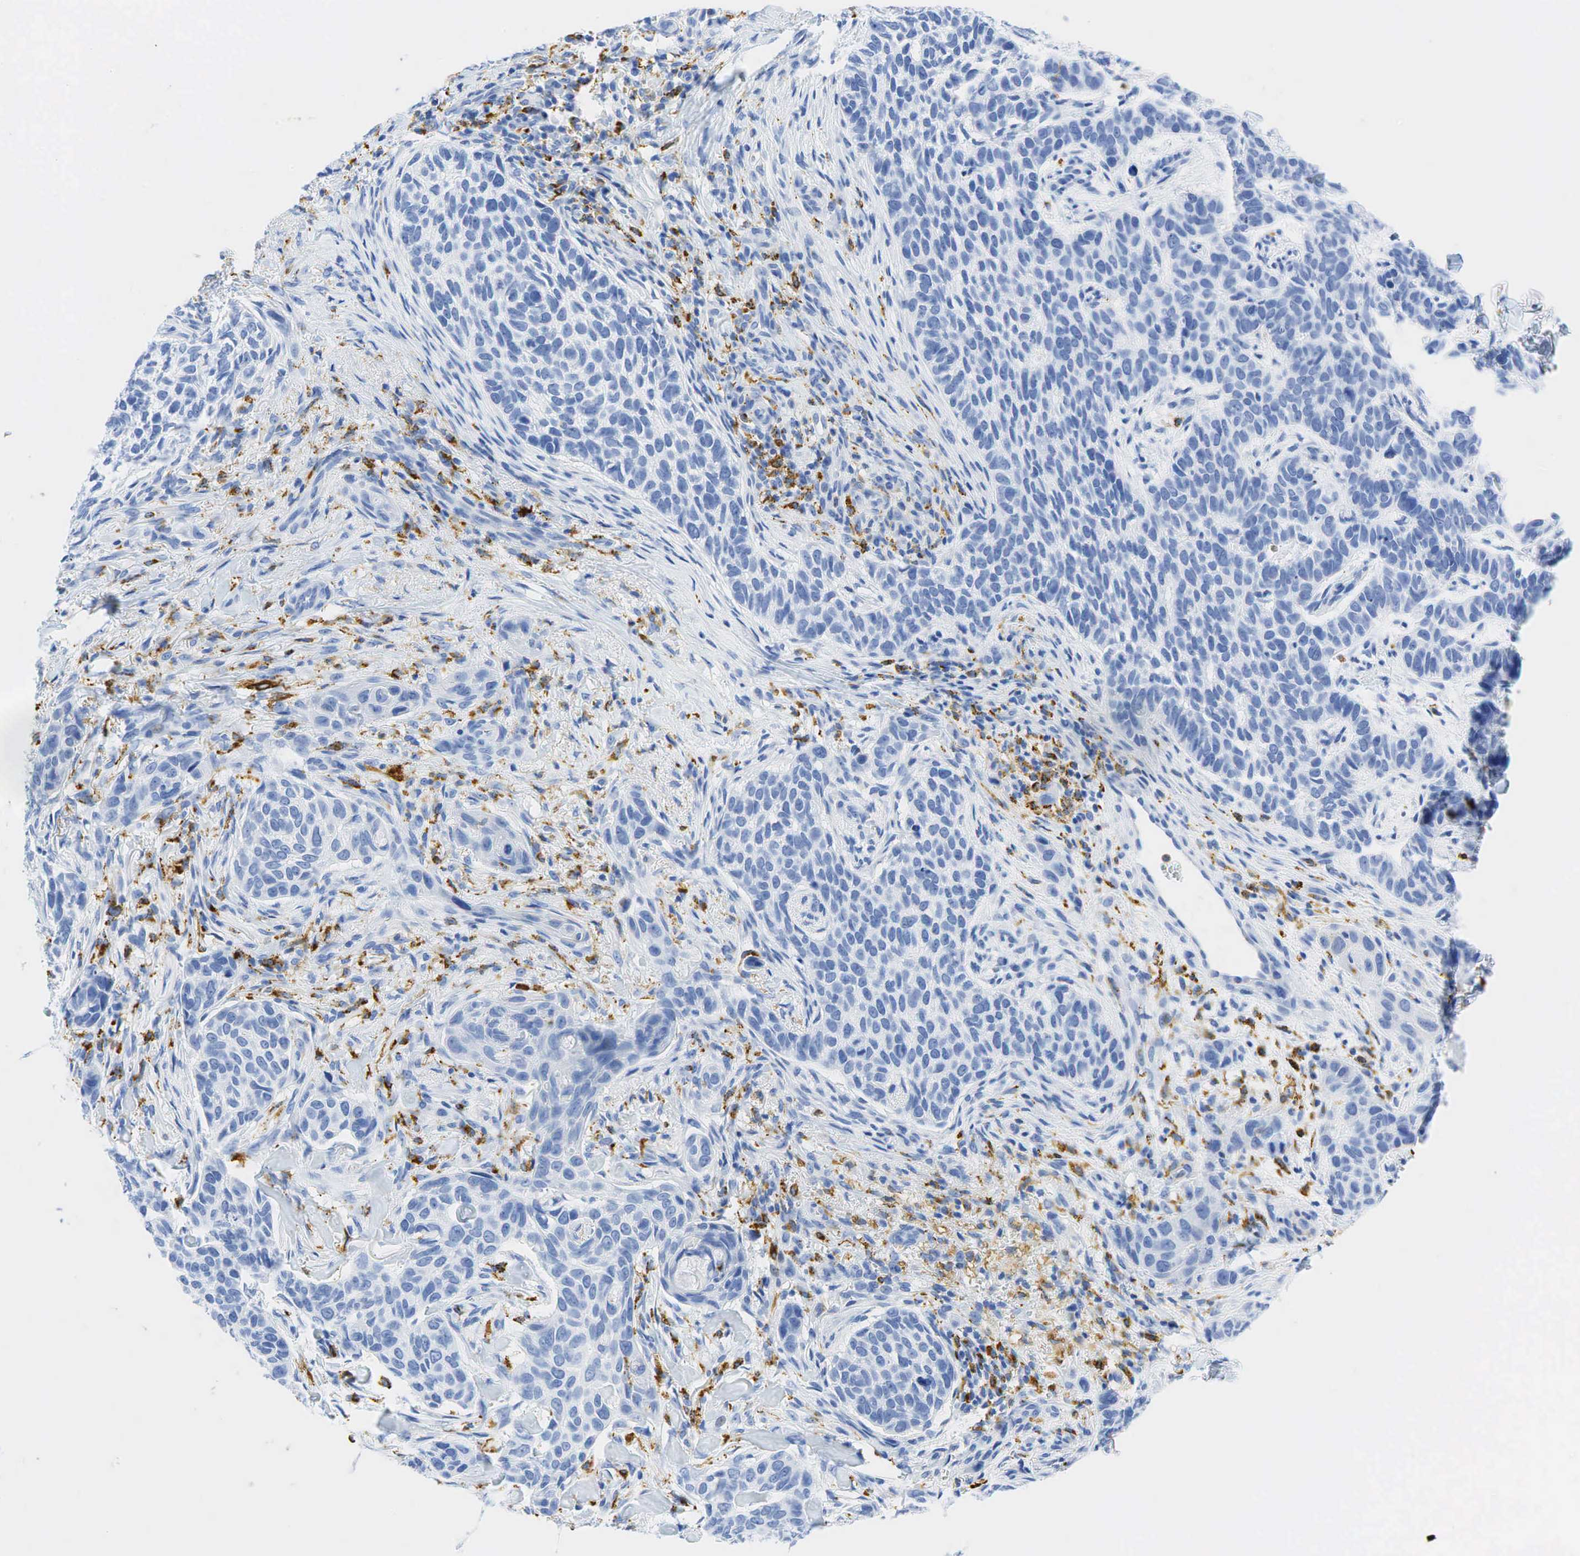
{"staining": {"intensity": "negative", "quantity": "none", "location": "none"}, "tissue": "skin cancer", "cell_type": "Tumor cells", "image_type": "cancer", "snomed": [{"axis": "morphology", "description": "Normal tissue, NOS"}, {"axis": "morphology", "description": "Basal cell carcinoma"}, {"axis": "topography", "description": "Skin"}], "caption": "Skin basal cell carcinoma was stained to show a protein in brown. There is no significant expression in tumor cells.", "gene": "CD68", "patient": {"sex": "male", "age": 81}}